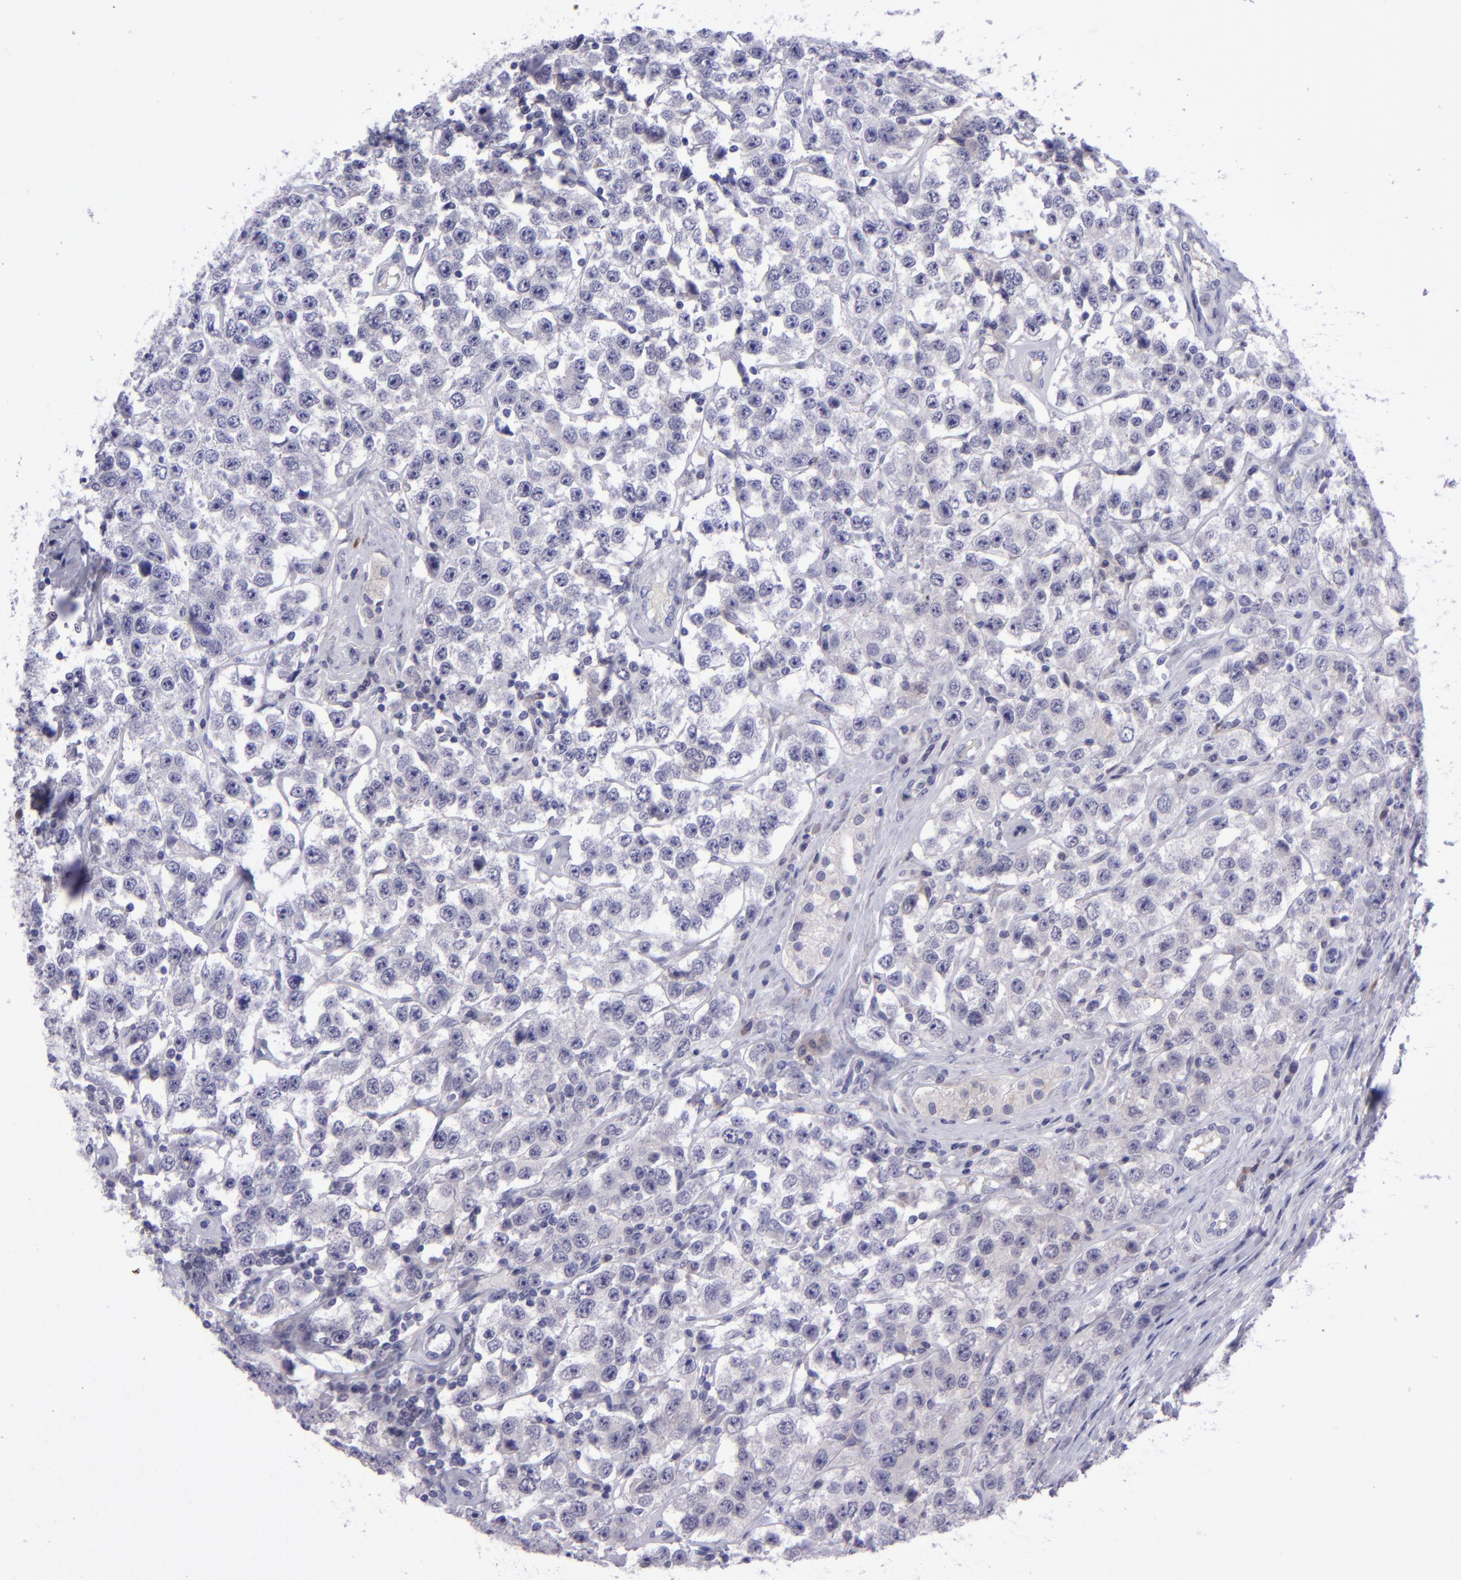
{"staining": {"intensity": "negative", "quantity": "none", "location": "none"}, "tissue": "testis cancer", "cell_type": "Tumor cells", "image_type": "cancer", "snomed": [{"axis": "morphology", "description": "Seminoma, NOS"}, {"axis": "topography", "description": "Testis"}], "caption": "This is a micrograph of IHC staining of seminoma (testis), which shows no positivity in tumor cells.", "gene": "POU2F2", "patient": {"sex": "male", "age": 52}}